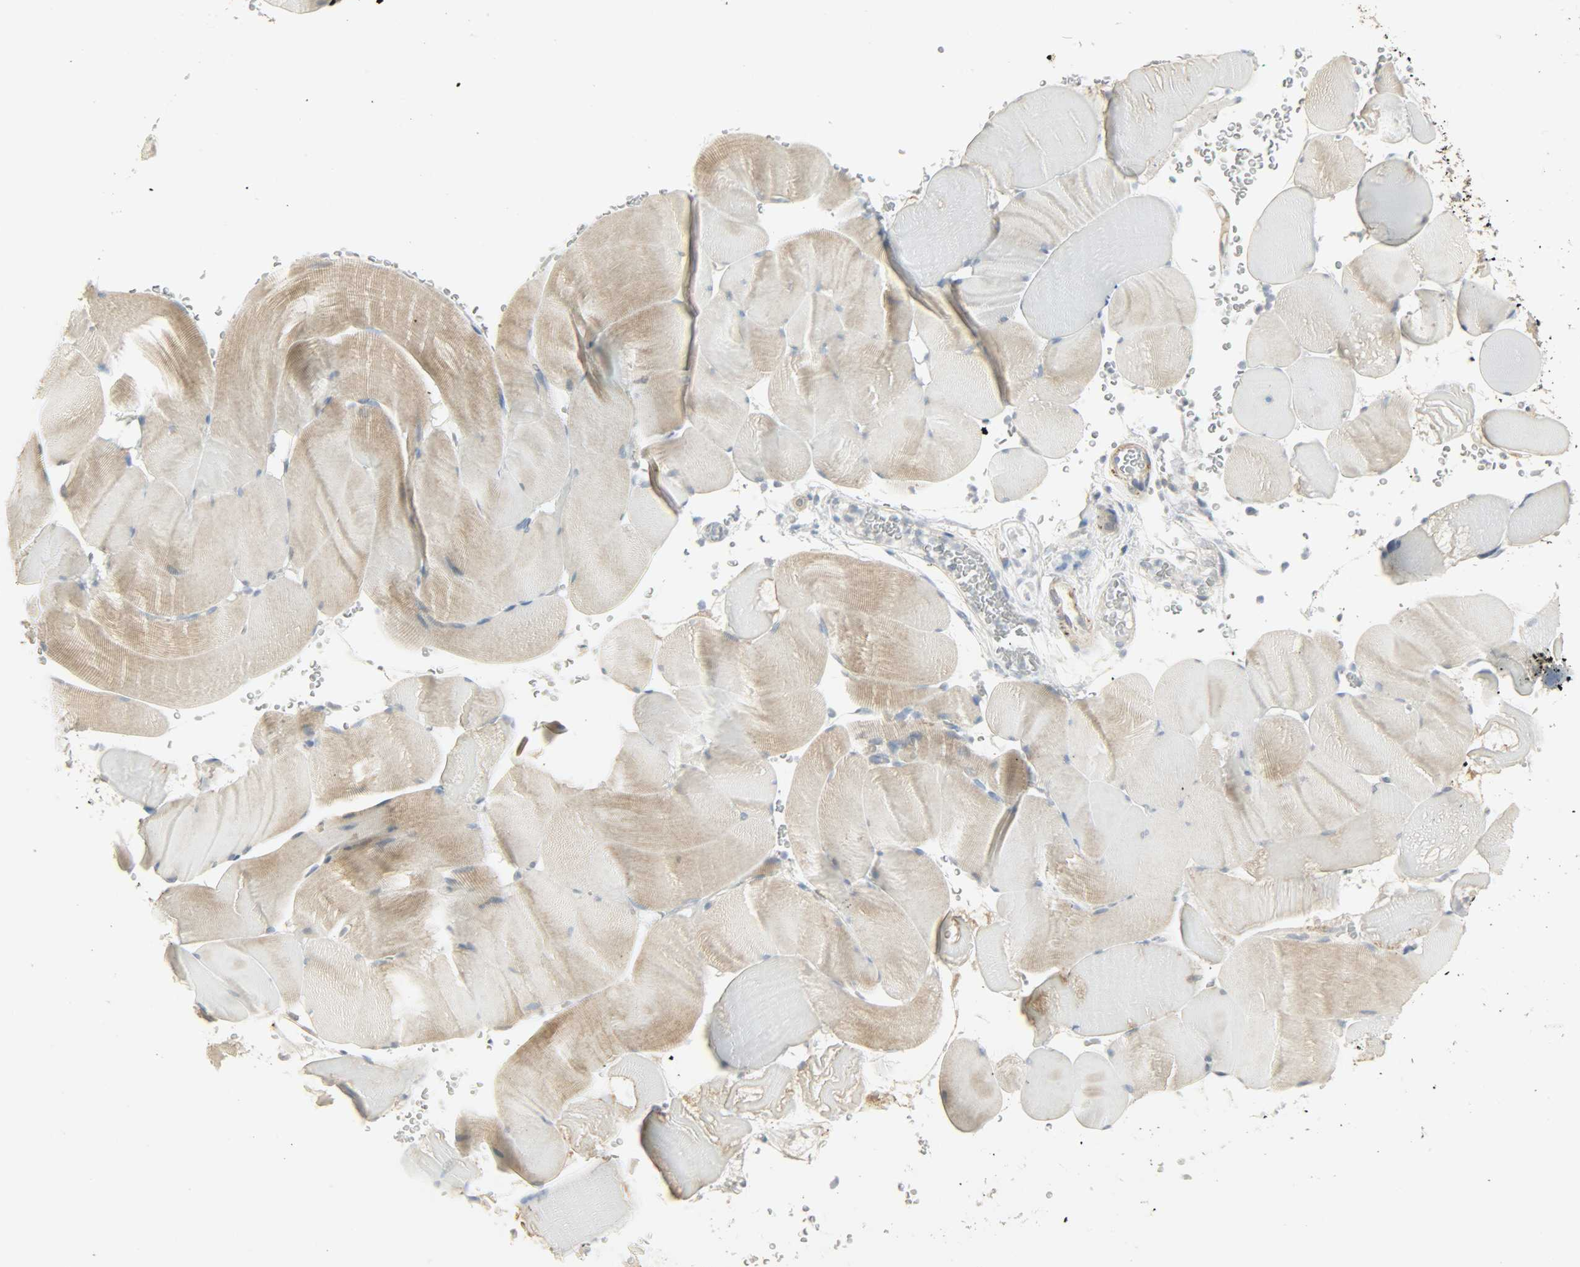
{"staining": {"intensity": "weak", "quantity": ">75%", "location": "cytoplasmic/membranous"}, "tissue": "skeletal muscle", "cell_type": "Myocytes", "image_type": "normal", "snomed": [{"axis": "morphology", "description": "Normal tissue, NOS"}, {"axis": "topography", "description": "Skeletal muscle"}], "caption": "Unremarkable skeletal muscle reveals weak cytoplasmic/membranous staining in approximately >75% of myocytes (DAB IHC with brightfield microscopy, high magnification)..", "gene": "ENPEP", "patient": {"sex": "male", "age": 62}}